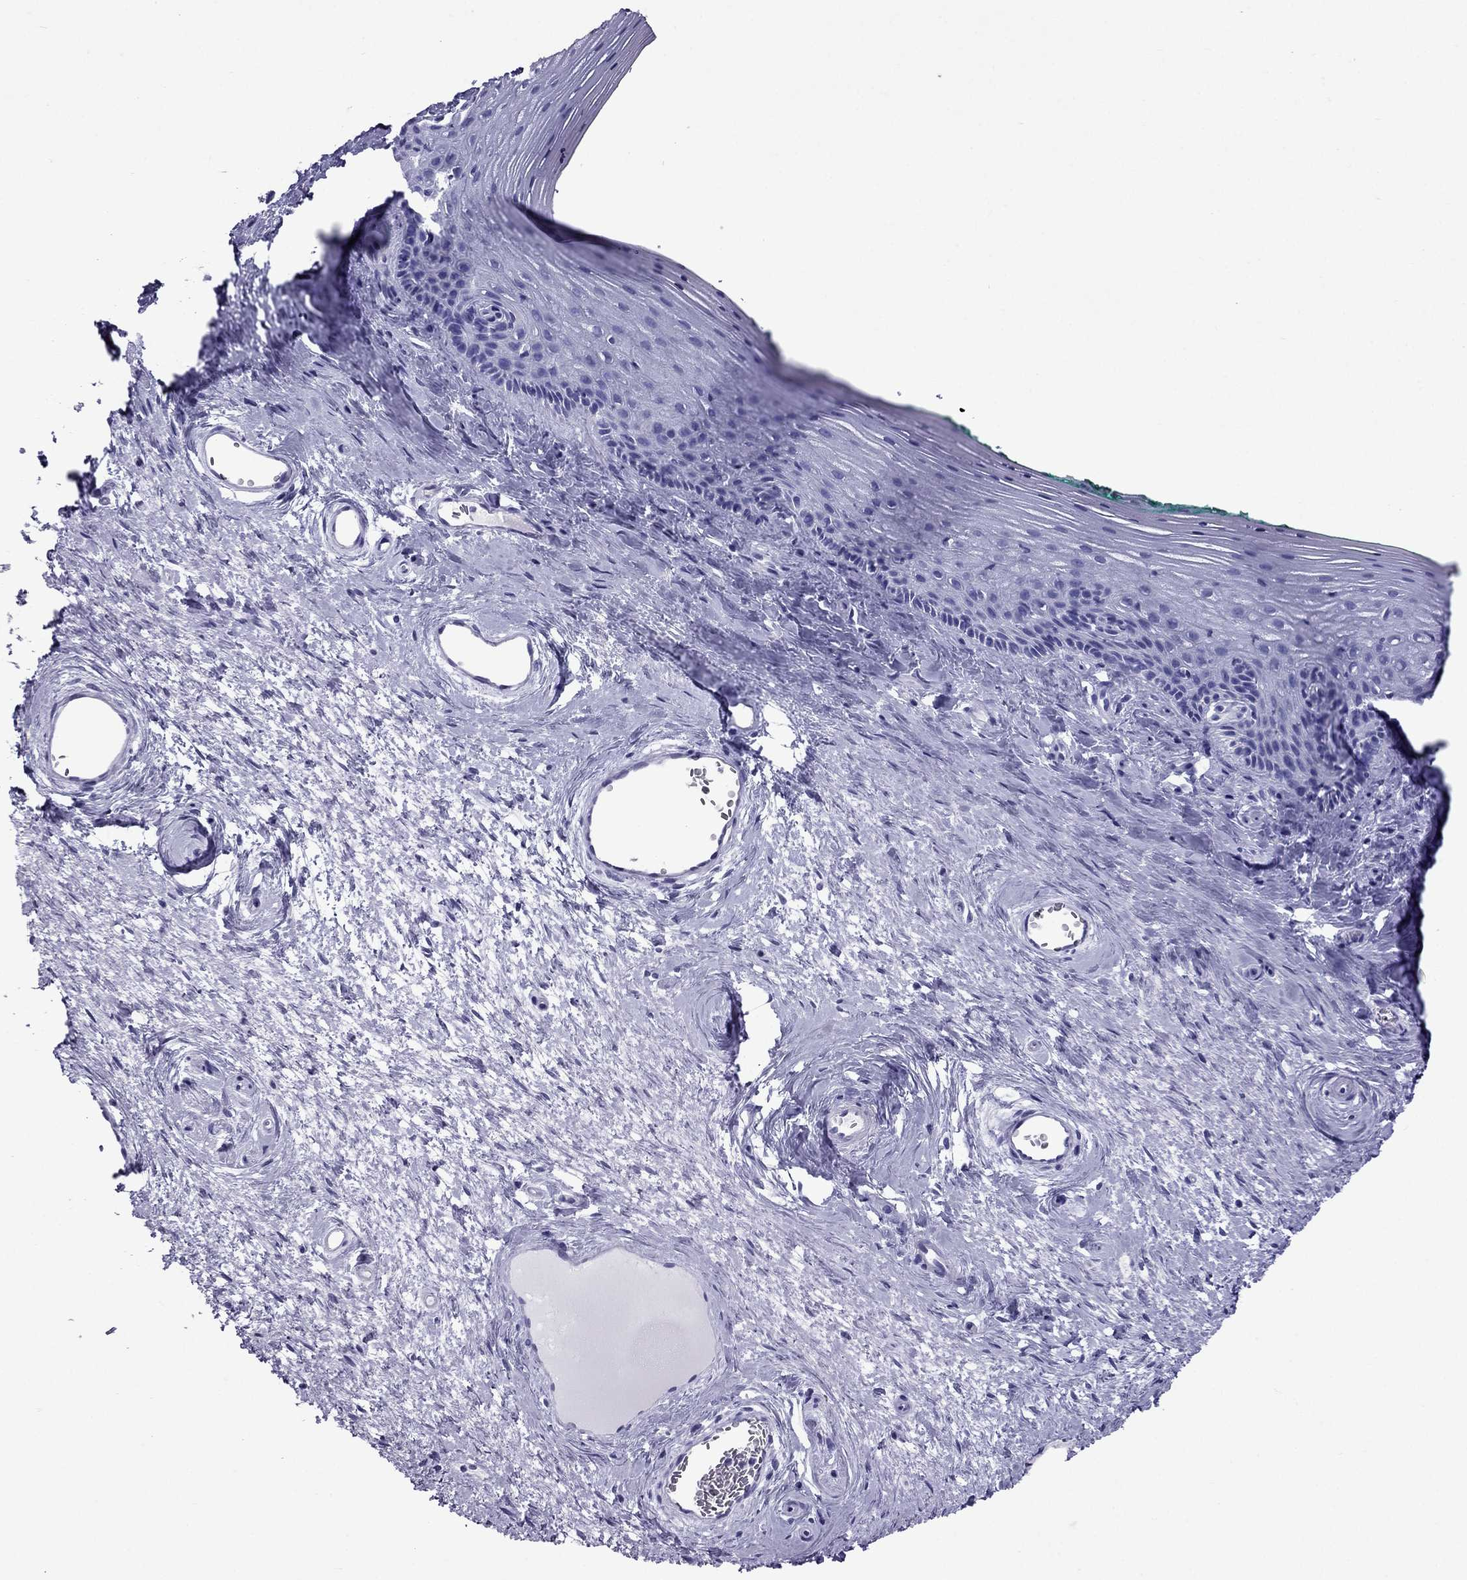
{"staining": {"intensity": "negative", "quantity": "none", "location": "none"}, "tissue": "vagina", "cell_type": "Squamous epithelial cells", "image_type": "normal", "snomed": [{"axis": "morphology", "description": "Normal tissue, NOS"}, {"axis": "topography", "description": "Vagina"}], "caption": "An immunohistochemistry photomicrograph of unremarkable vagina is shown. There is no staining in squamous epithelial cells of vagina.", "gene": "TFF3", "patient": {"sex": "female", "age": 45}}